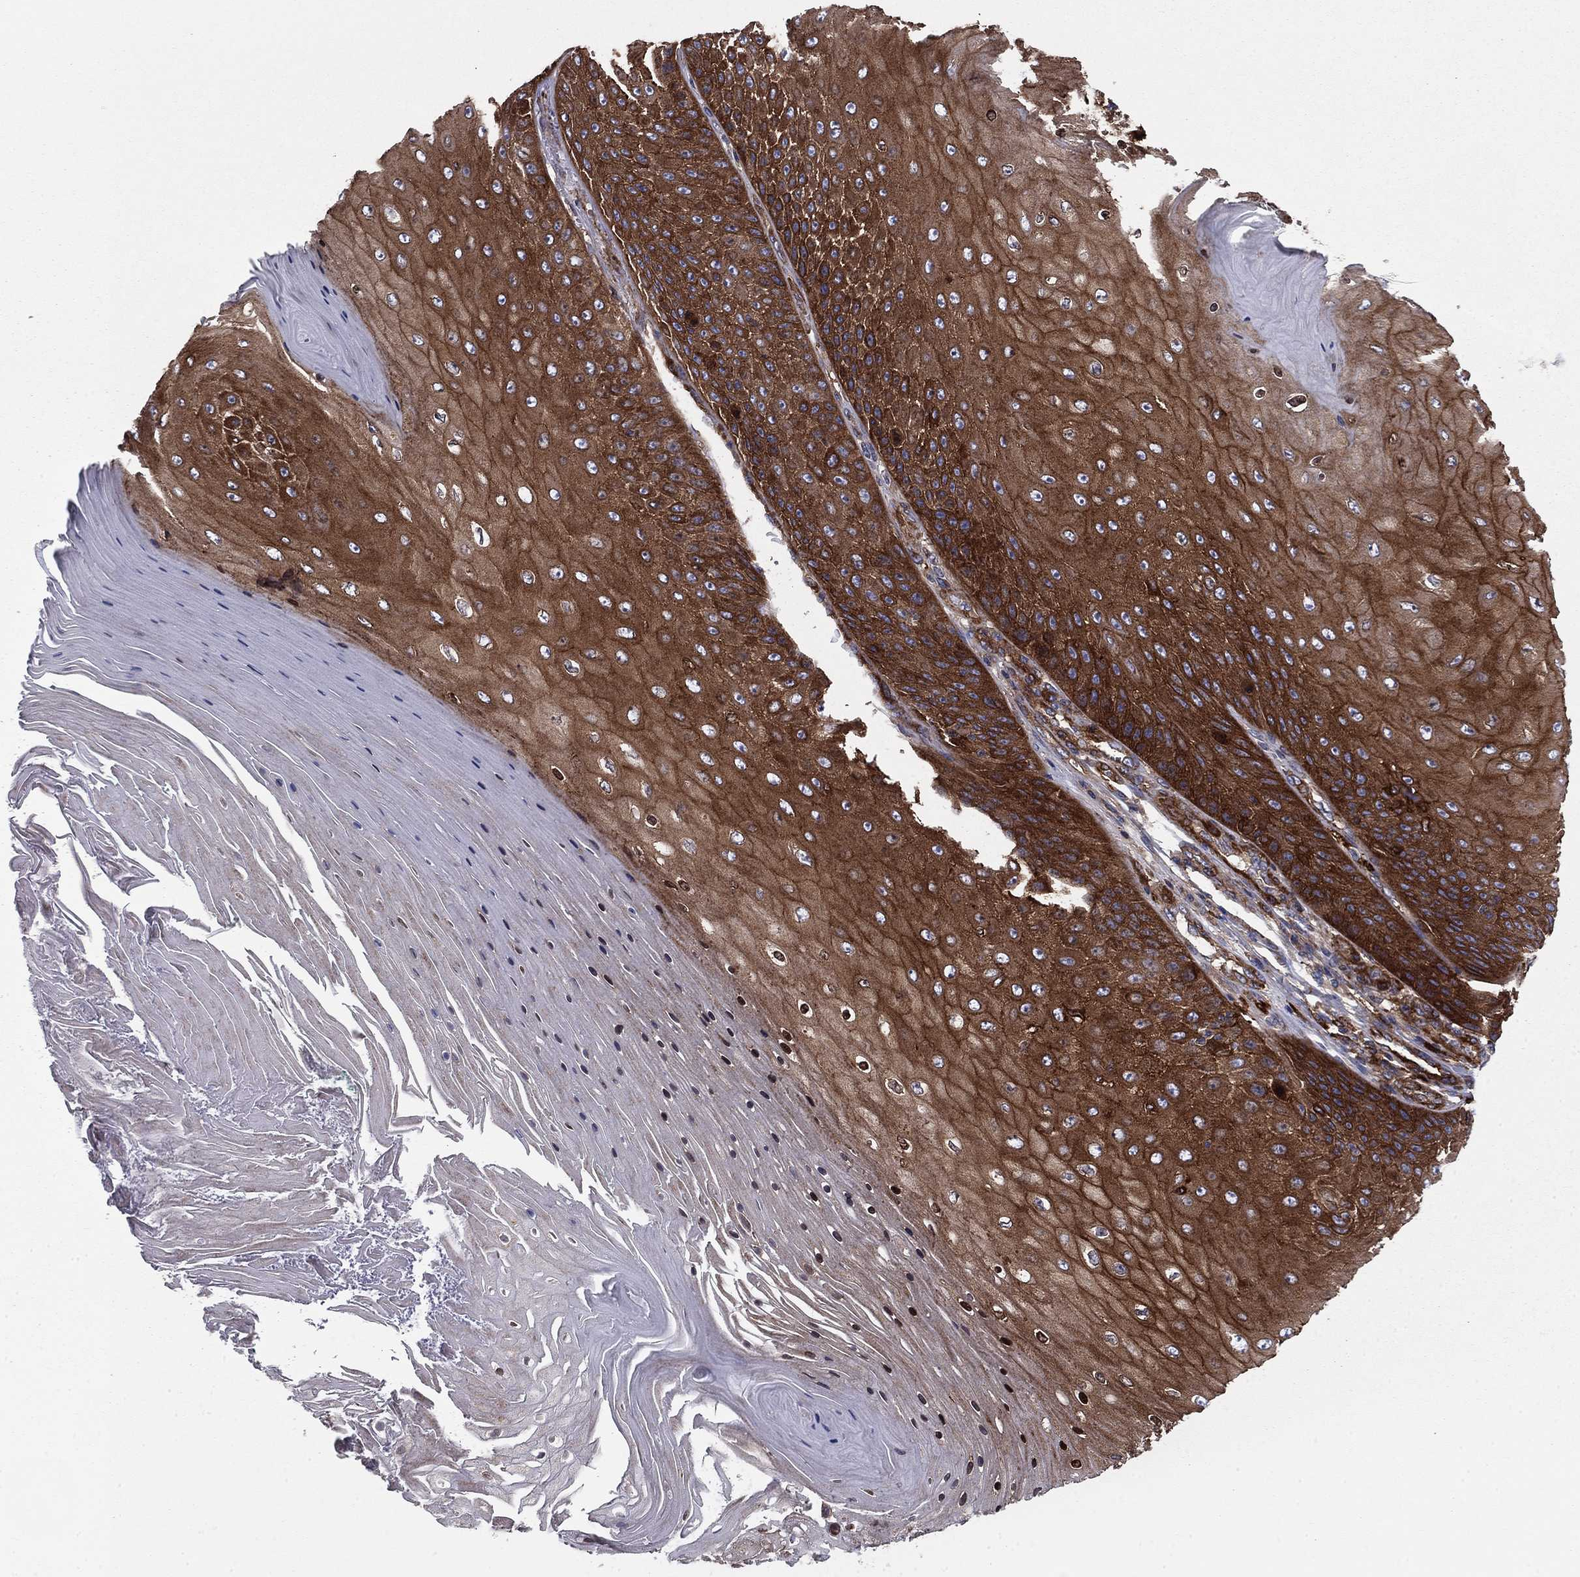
{"staining": {"intensity": "strong", "quantity": ">75%", "location": "cytoplasmic/membranous"}, "tissue": "skin cancer", "cell_type": "Tumor cells", "image_type": "cancer", "snomed": [{"axis": "morphology", "description": "Squamous cell carcinoma, NOS"}, {"axis": "topography", "description": "Skin"}], "caption": "This is a photomicrograph of immunohistochemistry (IHC) staining of skin cancer, which shows strong expression in the cytoplasmic/membranous of tumor cells.", "gene": "EHBP1L1", "patient": {"sex": "male", "age": 62}}